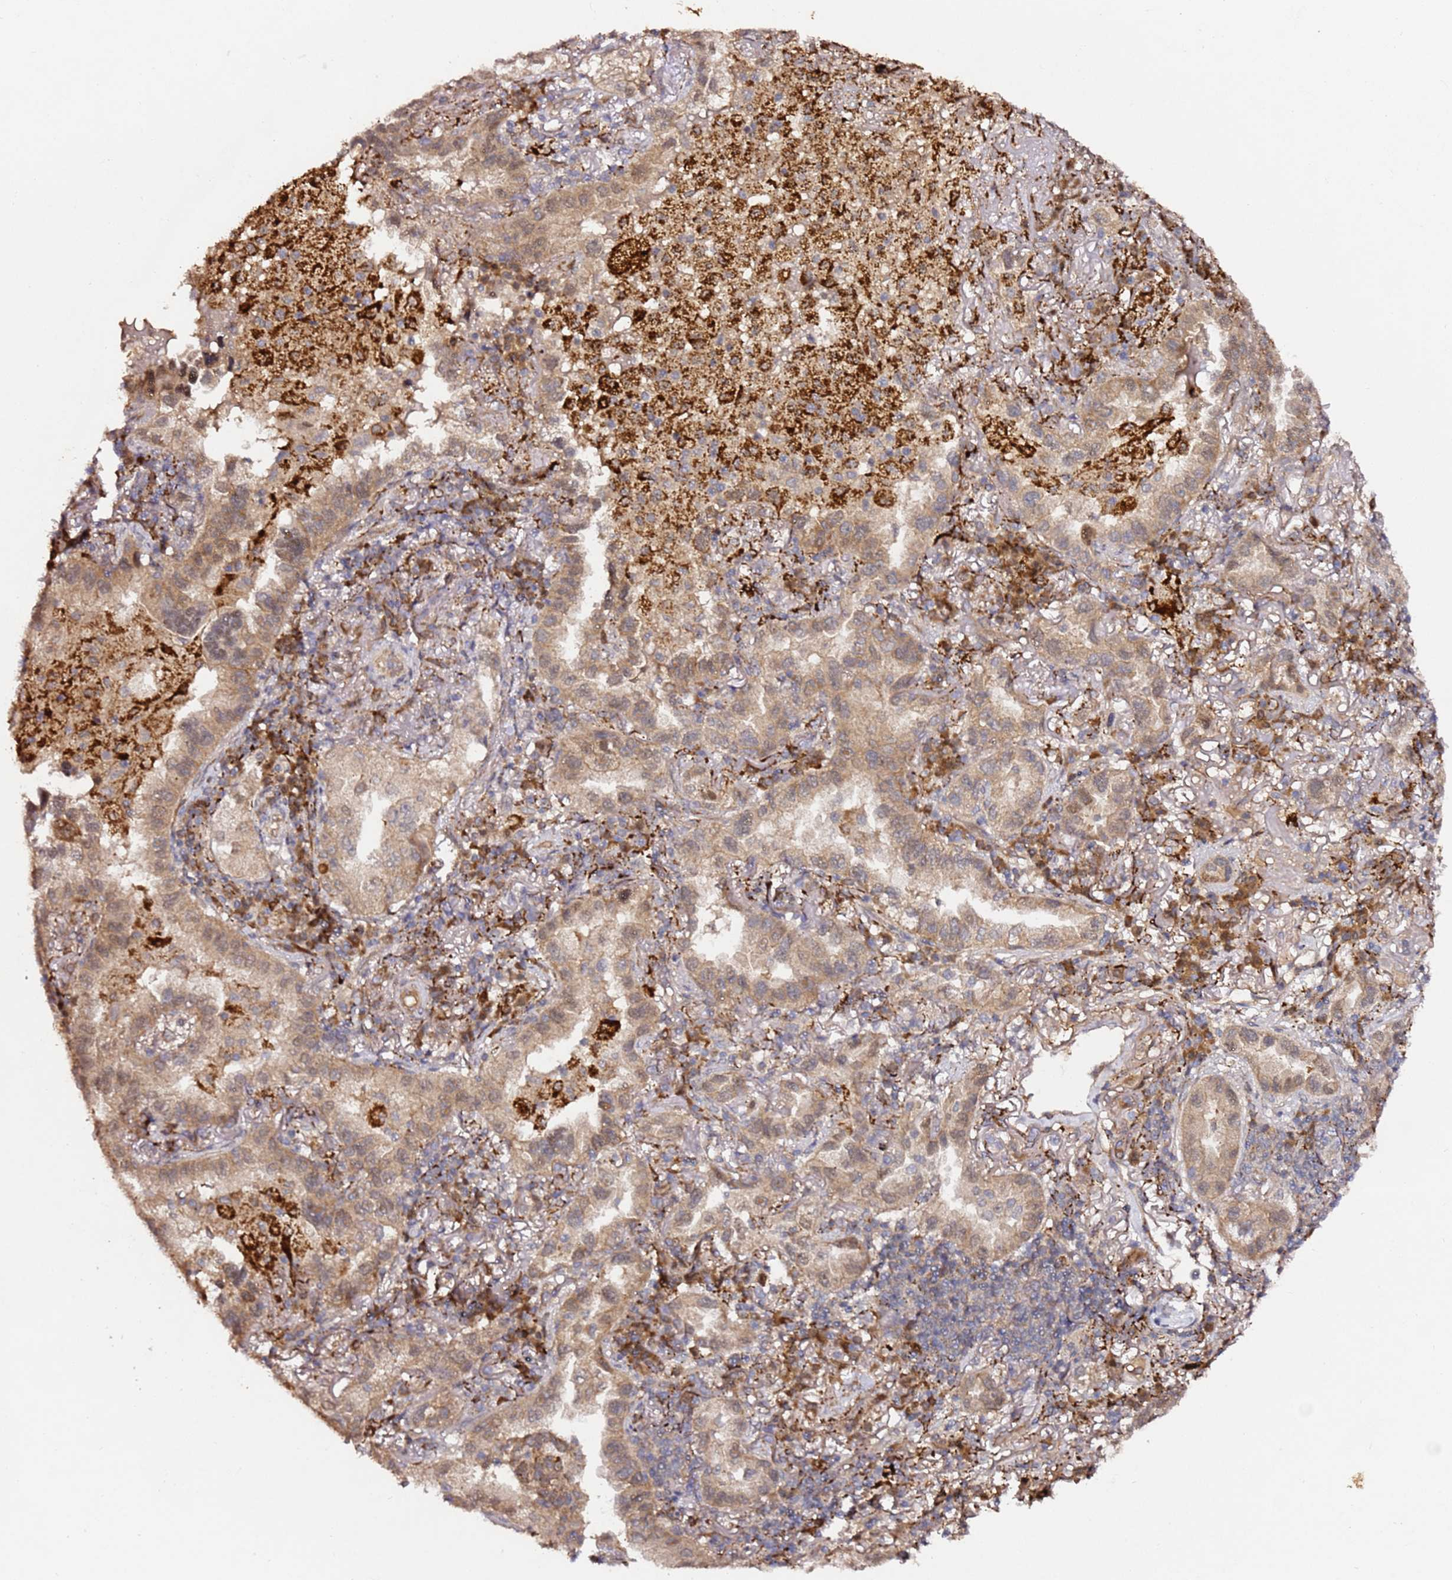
{"staining": {"intensity": "moderate", "quantity": ">75%", "location": "cytoplasmic/membranous"}, "tissue": "lung cancer", "cell_type": "Tumor cells", "image_type": "cancer", "snomed": [{"axis": "morphology", "description": "Adenocarcinoma, NOS"}, {"axis": "topography", "description": "Lung"}], "caption": "Protein positivity by immunohistochemistry demonstrates moderate cytoplasmic/membranous positivity in about >75% of tumor cells in lung cancer (adenocarcinoma). (DAB (3,3'-diaminobenzidine) = brown stain, brightfield microscopy at high magnification).", "gene": "ALG11", "patient": {"sex": "female", "age": 69}}